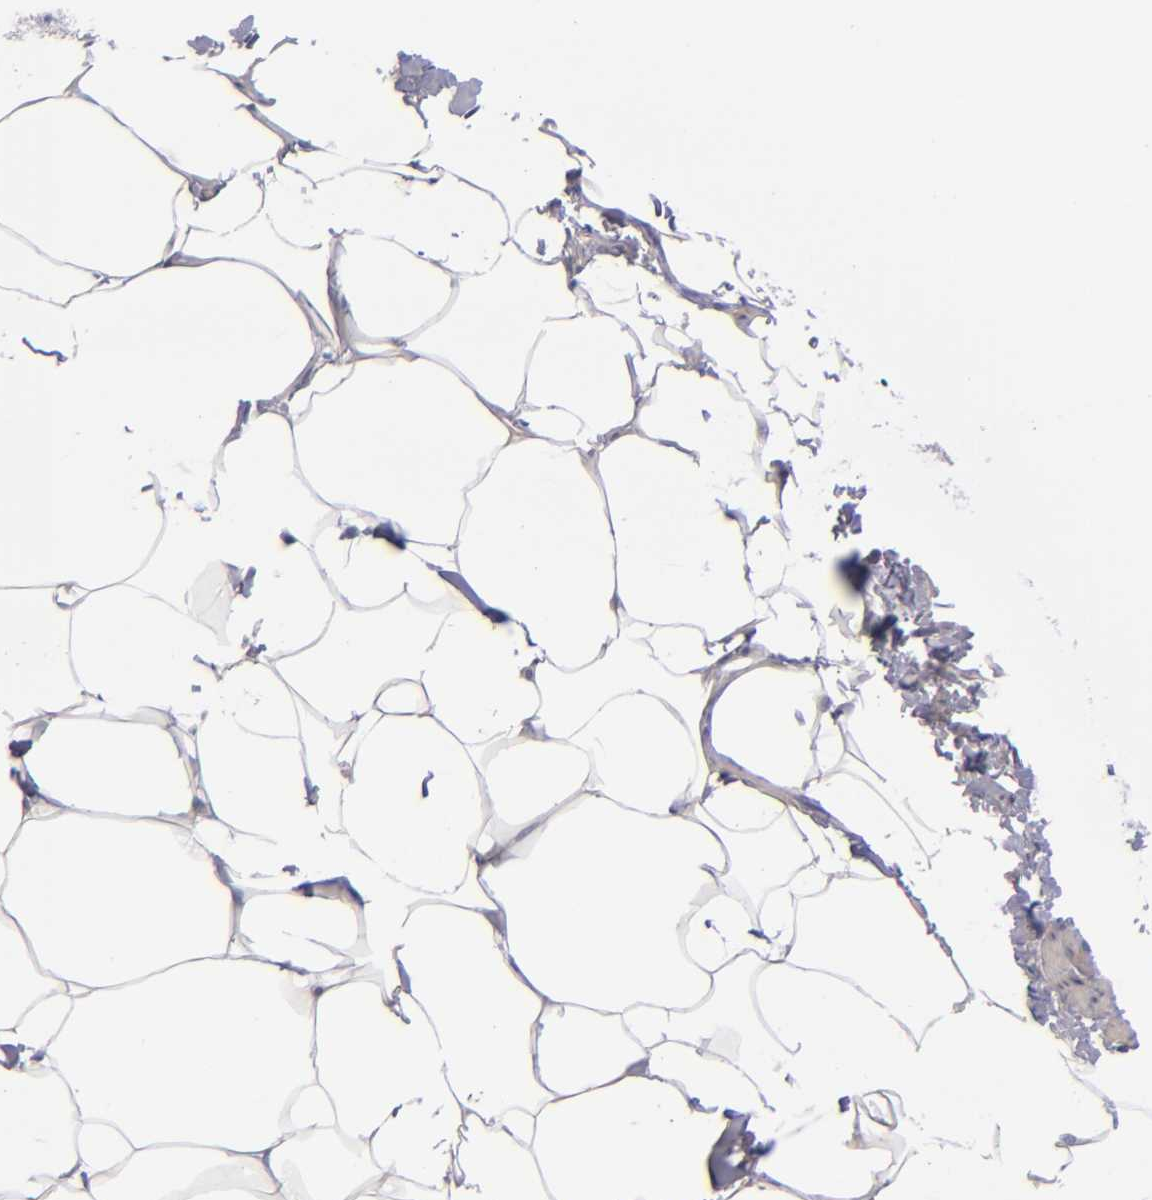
{"staining": {"intensity": "negative", "quantity": "none", "location": "none"}, "tissue": "adipose tissue", "cell_type": "Adipocytes", "image_type": "normal", "snomed": [{"axis": "morphology", "description": "Normal tissue, NOS"}, {"axis": "topography", "description": "Vascular tissue"}], "caption": "DAB (3,3'-diaminobenzidine) immunohistochemical staining of benign adipose tissue demonstrates no significant positivity in adipocytes.", "gene": "CD2", "patient": {"sex": "male", "age": 41}}